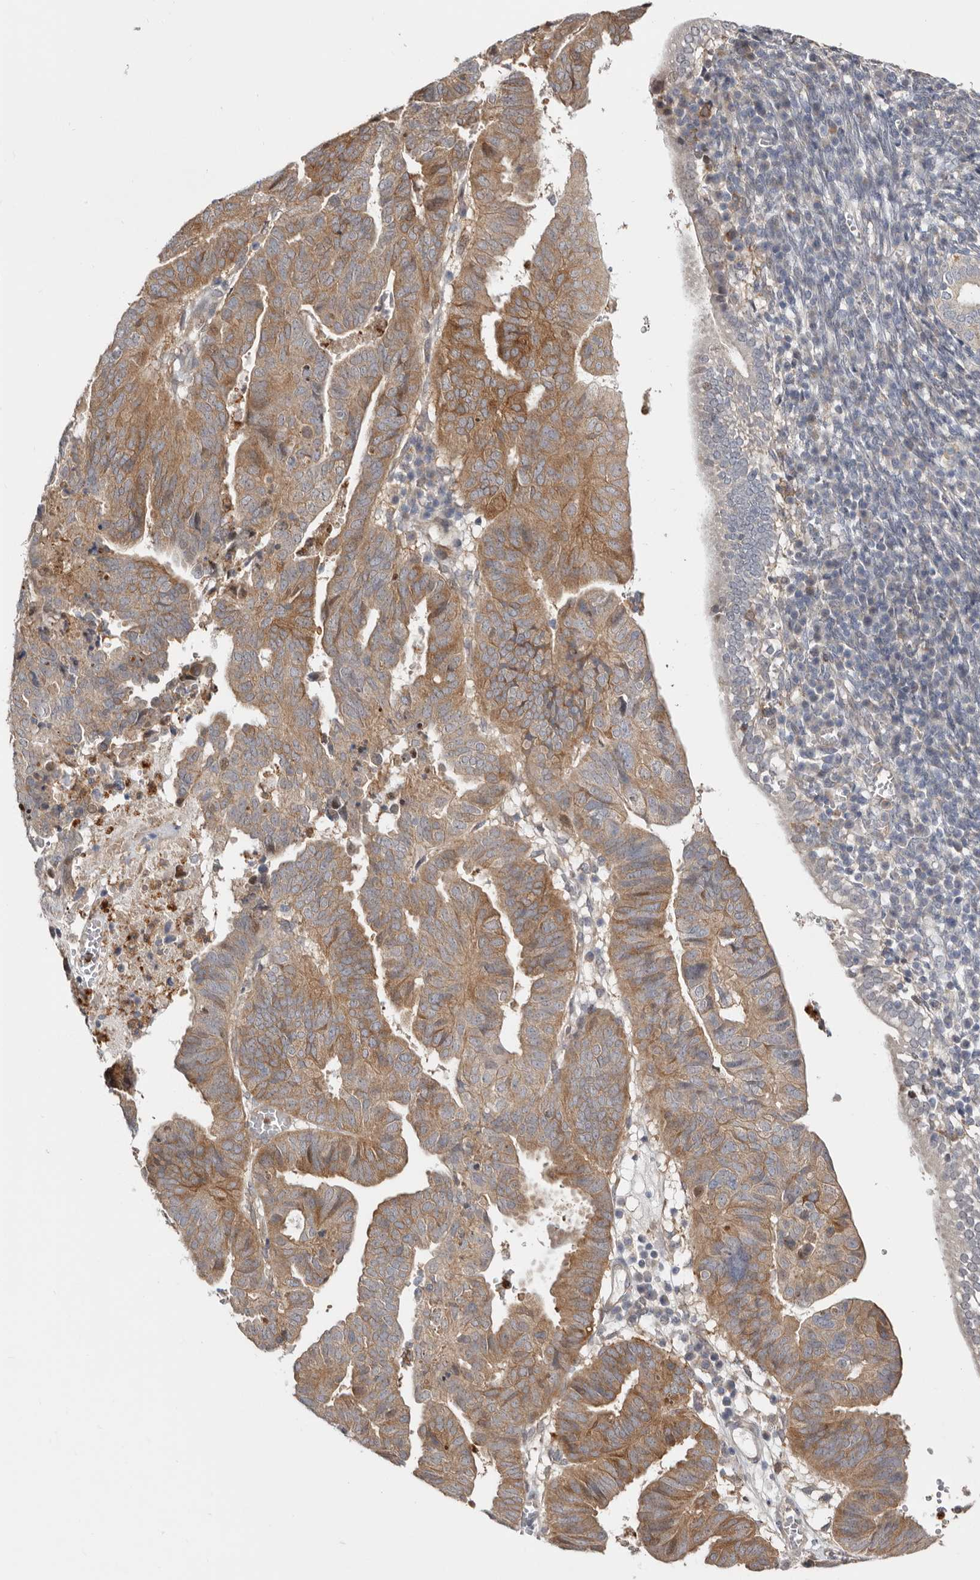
{"staining": {"intensity": "moderate", "quantity": ">75%", "location": "cytoplasmic/membranous"}, "tissue": "endometrial cancer", "cell_type": "Tumor cells", "image_type": "cancer", "snomed": [{"axis": "morphology", "description": "Adenocarcinoma, NOS"}, {"axis": "topography", "description": "Uterus"}], "caption": "Immunohistochemistry (IHC) staining of endometrial cancer, which reveals medium levels of moderate cytoplasmic/membranous expression in about >75% of tumor cells indicating moderate cytoplasmic/membranous protein positivity. The staining was performed using DAB (3,3'-diaminobenzidine) (brown) for protein detection and nuclei were counterstained in hematoxylin (blue).", "gene": "MSRB2", "patient": {"sex": "female", "age": 77}}